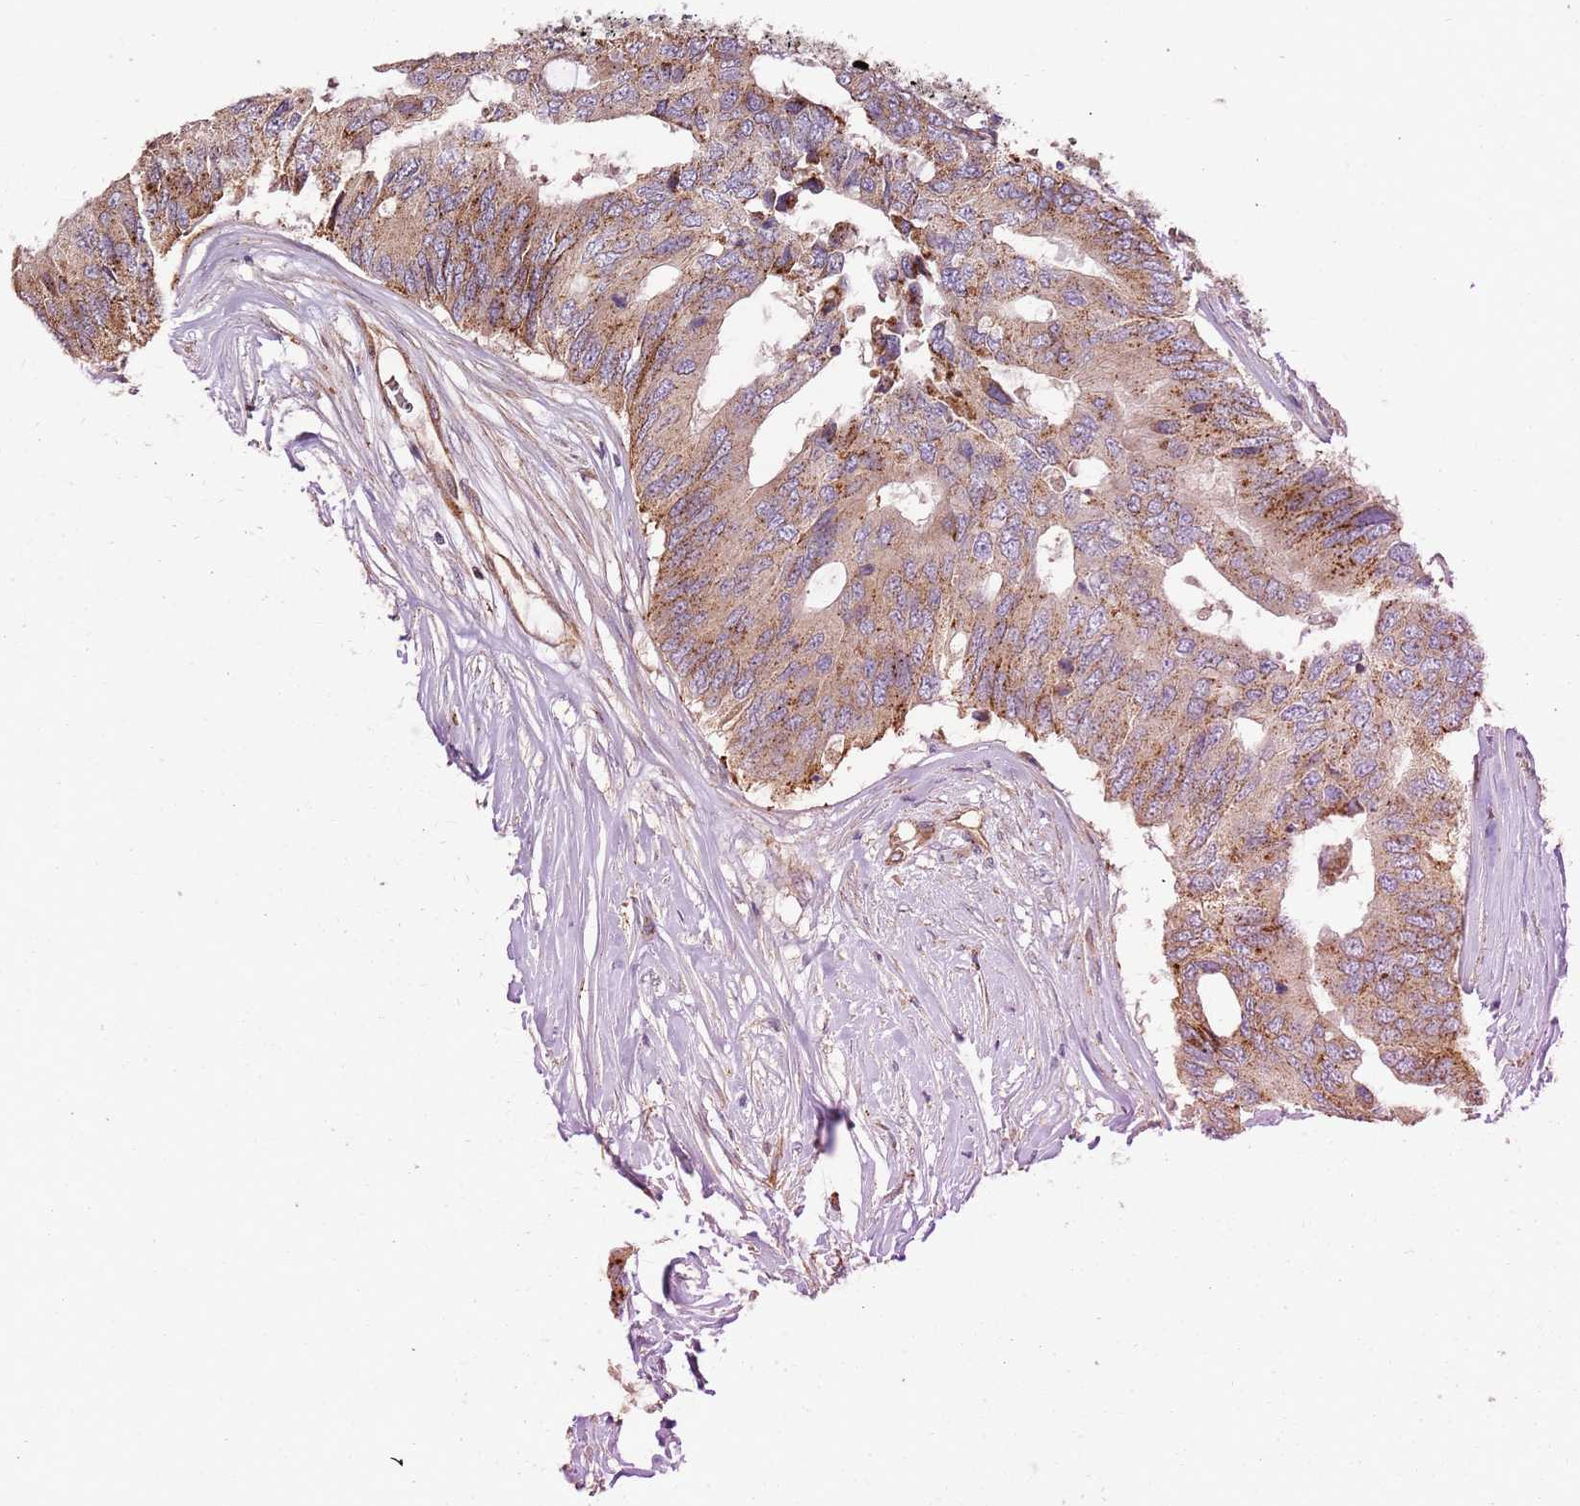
{"staining": {"intensity": "moderate", "quantity": ">75%", "location": "cytoplasmic/membranous"}, "tissue": "colorectal cancer", "cell_type": "Tumor cells", "image_type": "cancer", "snomed": [{"axis": "morphology", "description": "Adenocarcinoma, NOS"}, {"axis": "topography", "description": "Colon"}], "caption": "Protein expression analysis of colorectal cancer shows moderate cytoplasmic/membranous staining in approximately >75% of tumor cells.", "gene": "DOCK6", "patient": {"sex": "male", "age": 71}}